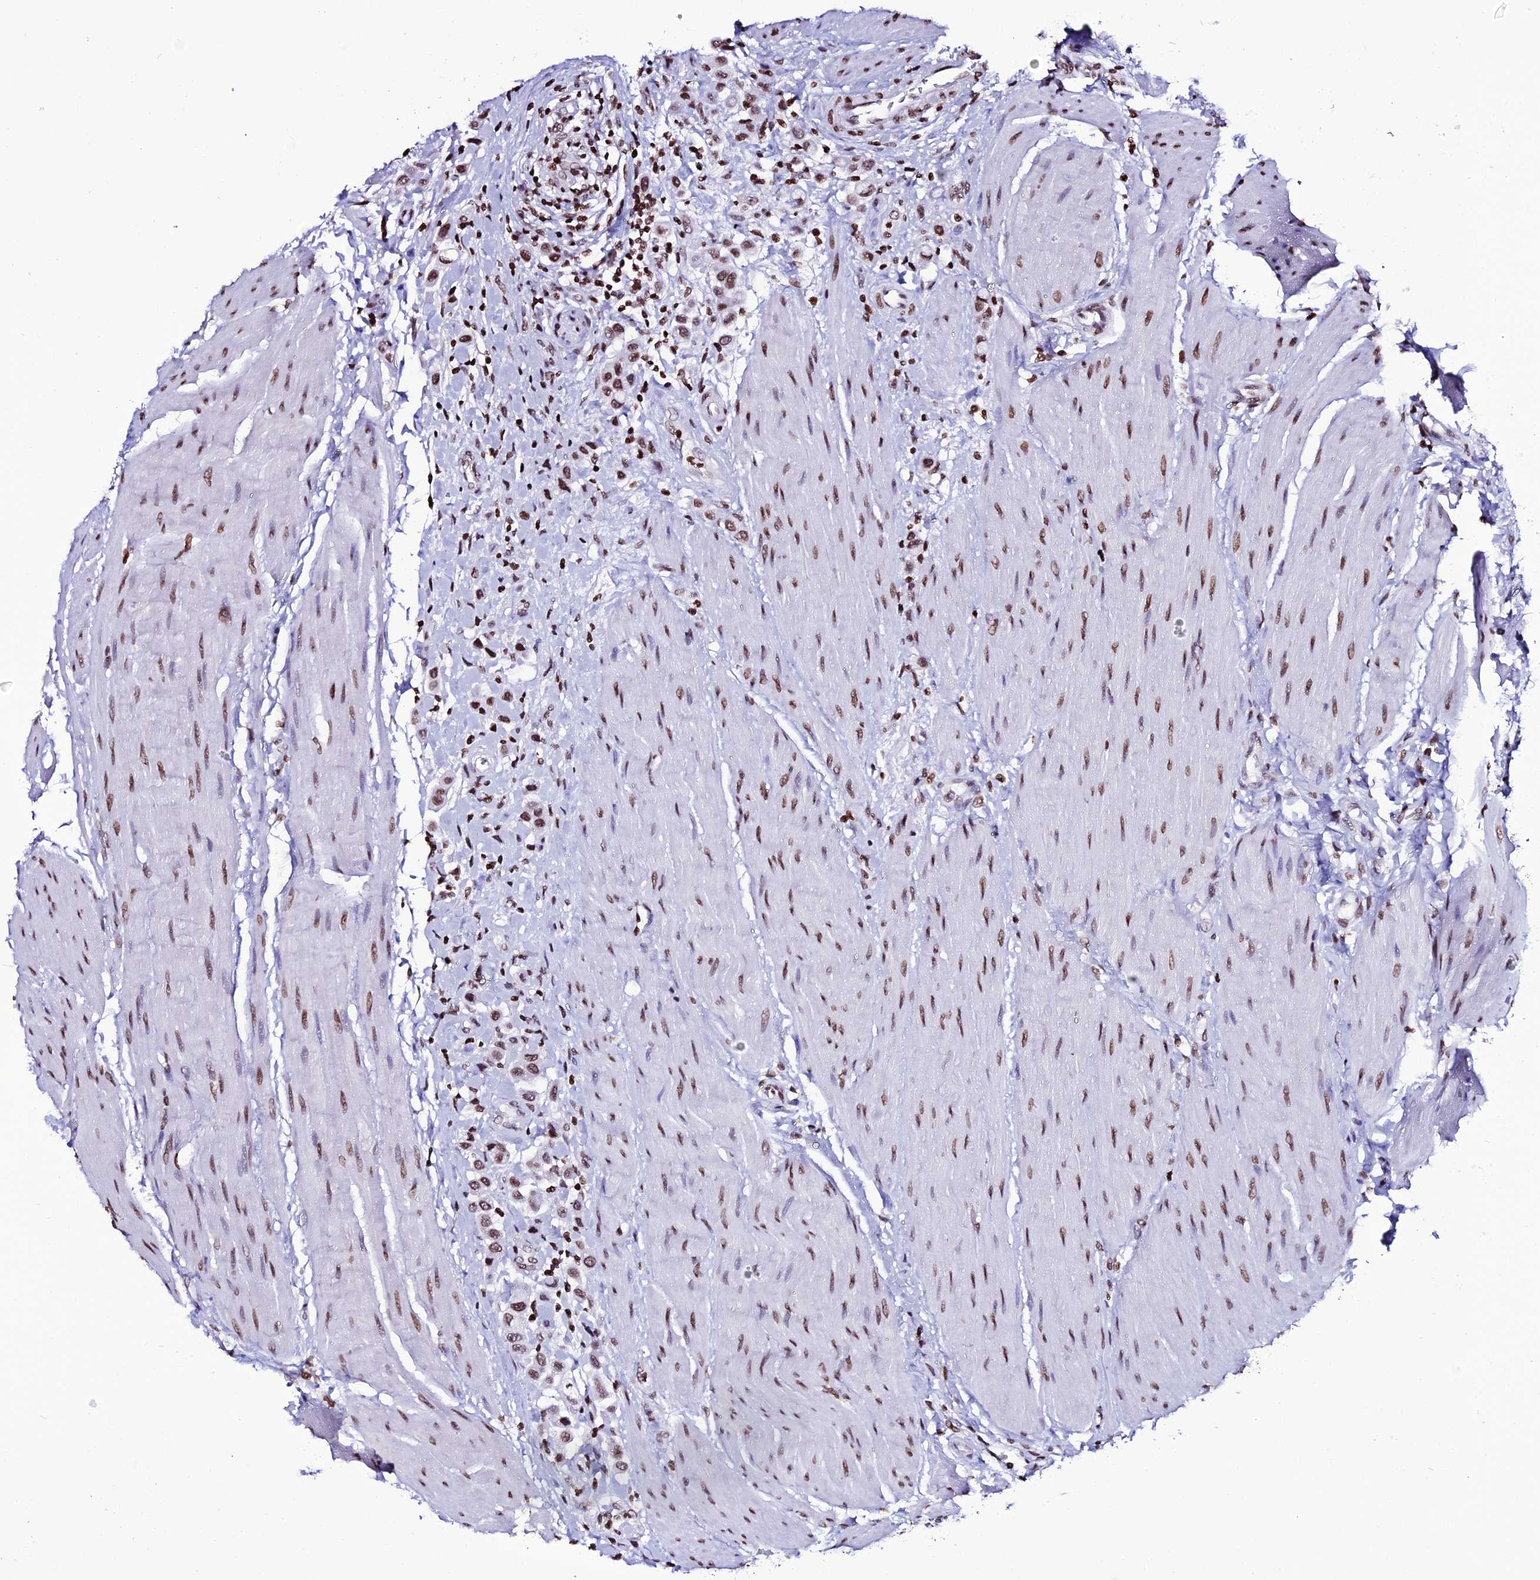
{"staining": {"intensity": "moderate", "quantity": ">75%", "location": "nuclear"}, "tissue": "urothelial cancer", "cell_type": "Tumor cells", "image_type": "cancer", "snomed": [{"axis": "morphology", "description": "Urothelial carcinoma, High grade"}, {"axis": "topography", "description": "Urinary bladder"}], "caption": "Moderate nuclear protein positivity is present in approximately >75% of tumor cells in high-grade urothelial carcinoma. (DAB (3,3'-diaminobenzidine) = brown stain, brightfield microscopy at high magnification).", "gene": "MACROH2A2", "patient": {"sex": "male", "age": 50}}